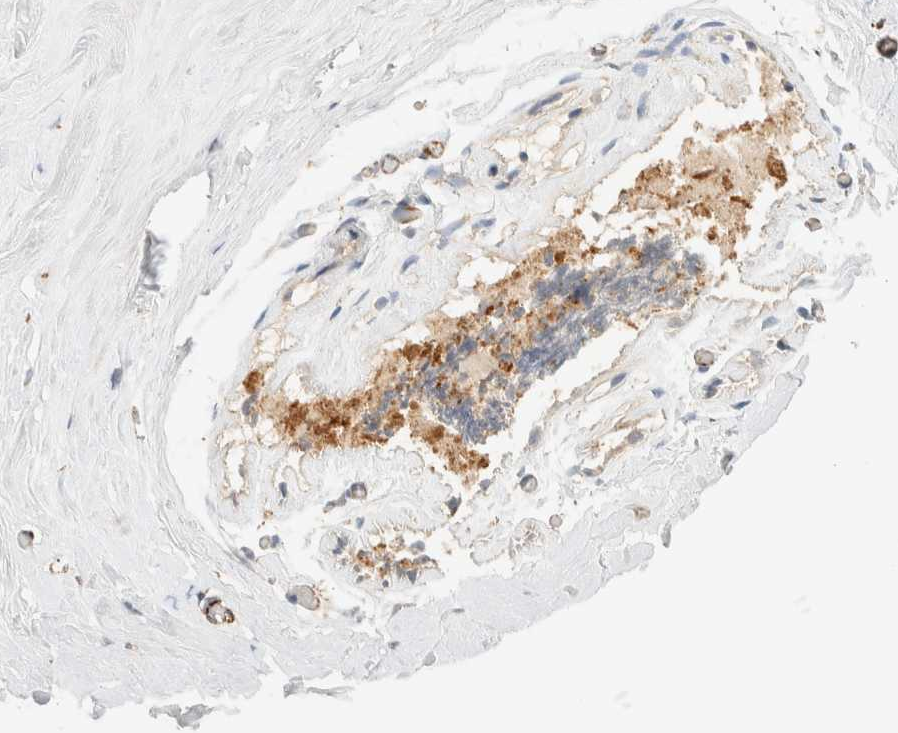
{"staining": {"intensity": "moderate", "quantity": "25%-75%", "location": "cytoplasmic/membranous"}, "tissue": "adipose tissue", "cell_type": "Adipocytes", "image_type": "normal", "snomed": [{"axis": "morphology", "description": "Normal tissue, NOS"}, {"axis": "morphology", "description": "Fibrosis, NOS"}, {"axis": "topography", "description": "Breast"}, {"axis": "topography", "description": "Adipose tissue"}], "caption": "Immunohistochemical staining of normal human adipose tissue displays medium levels of moderate cytoplasmic/membranous positivity in about 25%-75% of adipocytes.", "gene": "FAT1", "patient": {"sex": "female", "age": 39}}